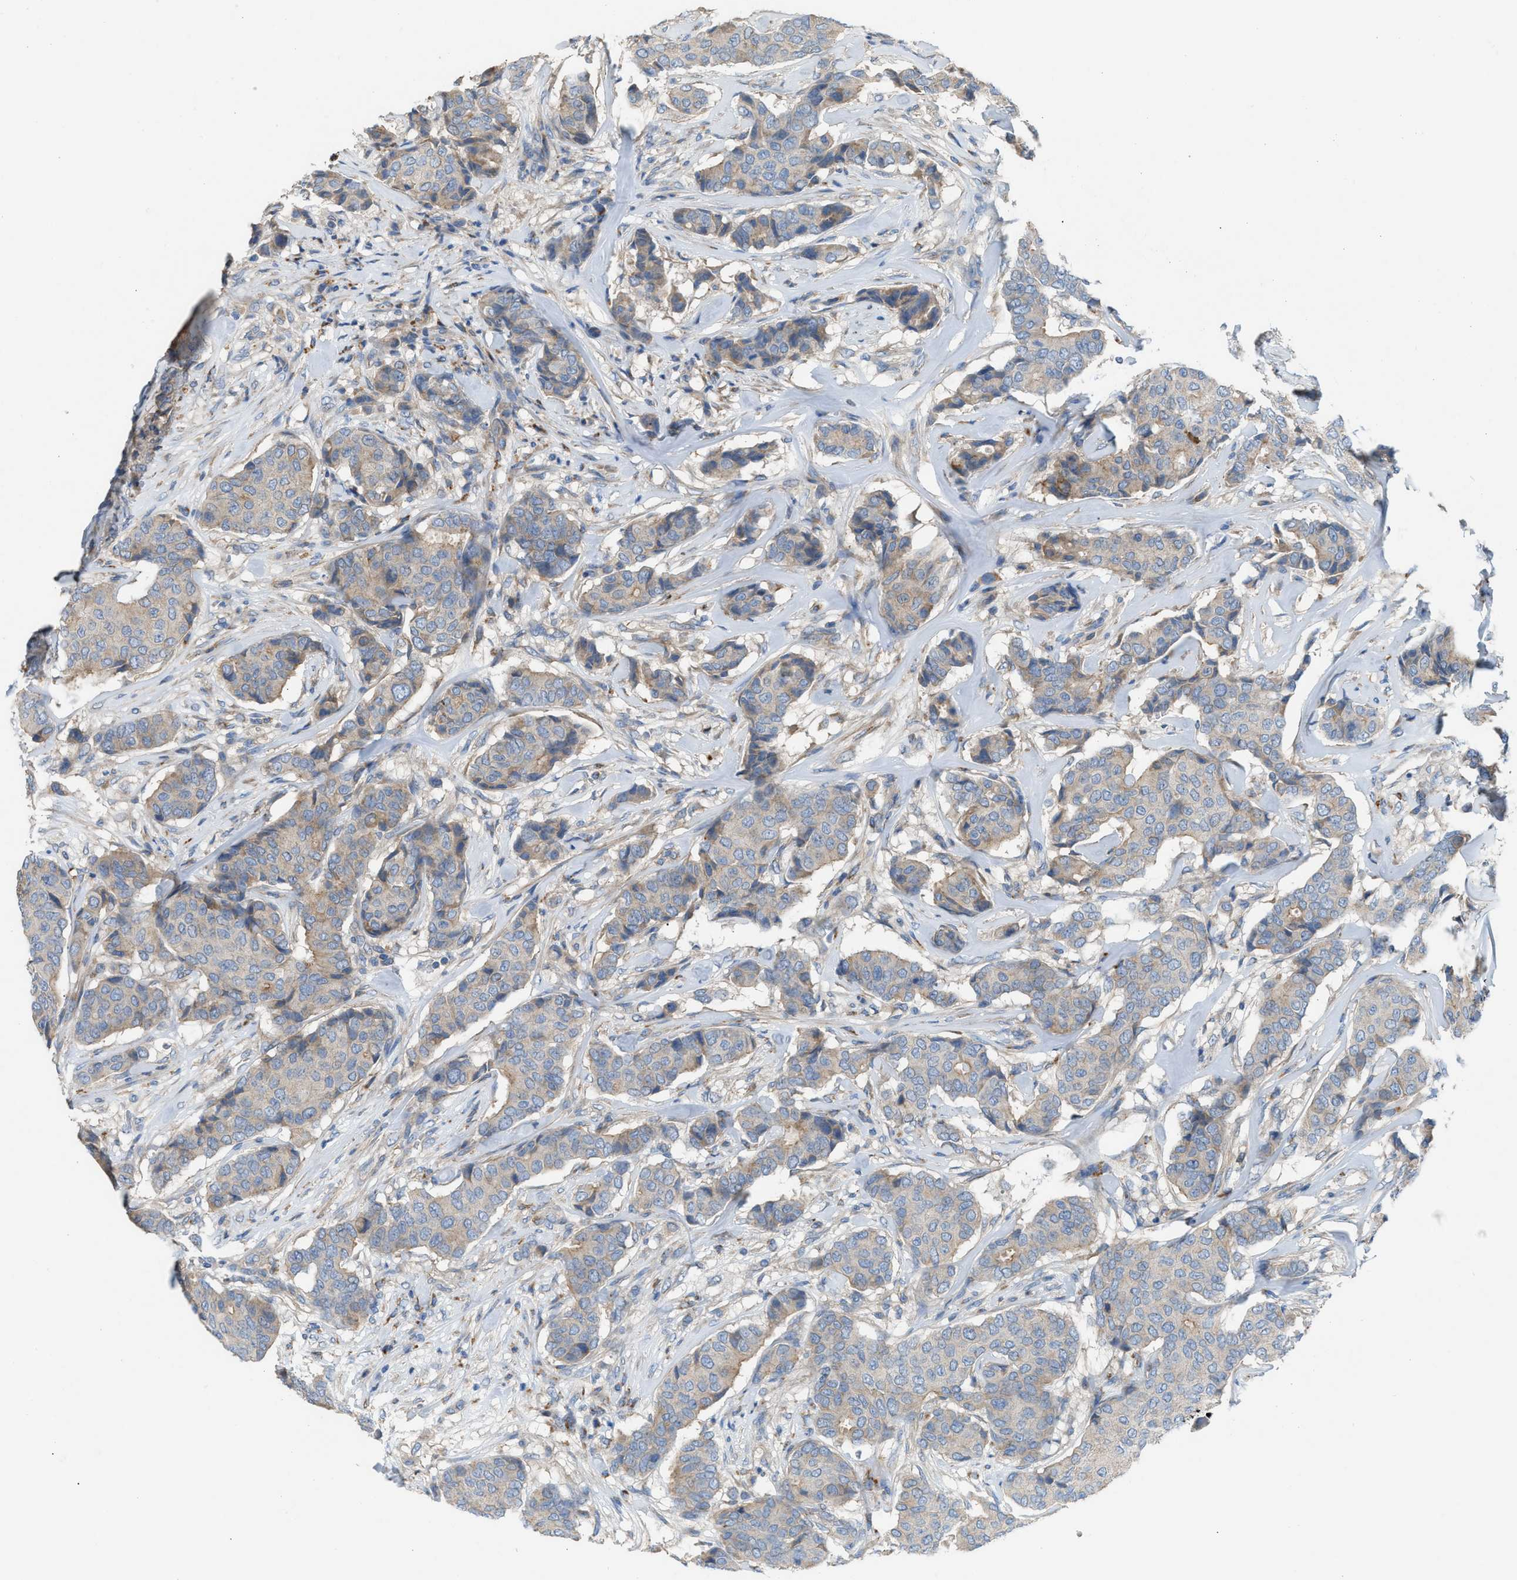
{"staining": {"intensity": "moderate", "quantity": "<25%", "location": "cytoplasmic/membranous"}, "tissue": "breast cancer", "cell_type": "Tumor cells", "image_type": "cancer", "snomed": [{"axis": "morphology", "description": "Duct carcinoma"}, {"axis": "topography", "description": "Breast"}], "caption": "Immunohistochemistry staining of breast cancer, which shows low levels of moderate cytoplasmic/membranous expression in about <25% of tumor cells indicating moderate cytoplasmic/membranous protein staining. The staining was performed using DAB (brown) for protein detection and nuclei were counterstained in hematoxylin (blue).", "gene": "AOAH", "patient": {"sex": "female", "age": 75}}